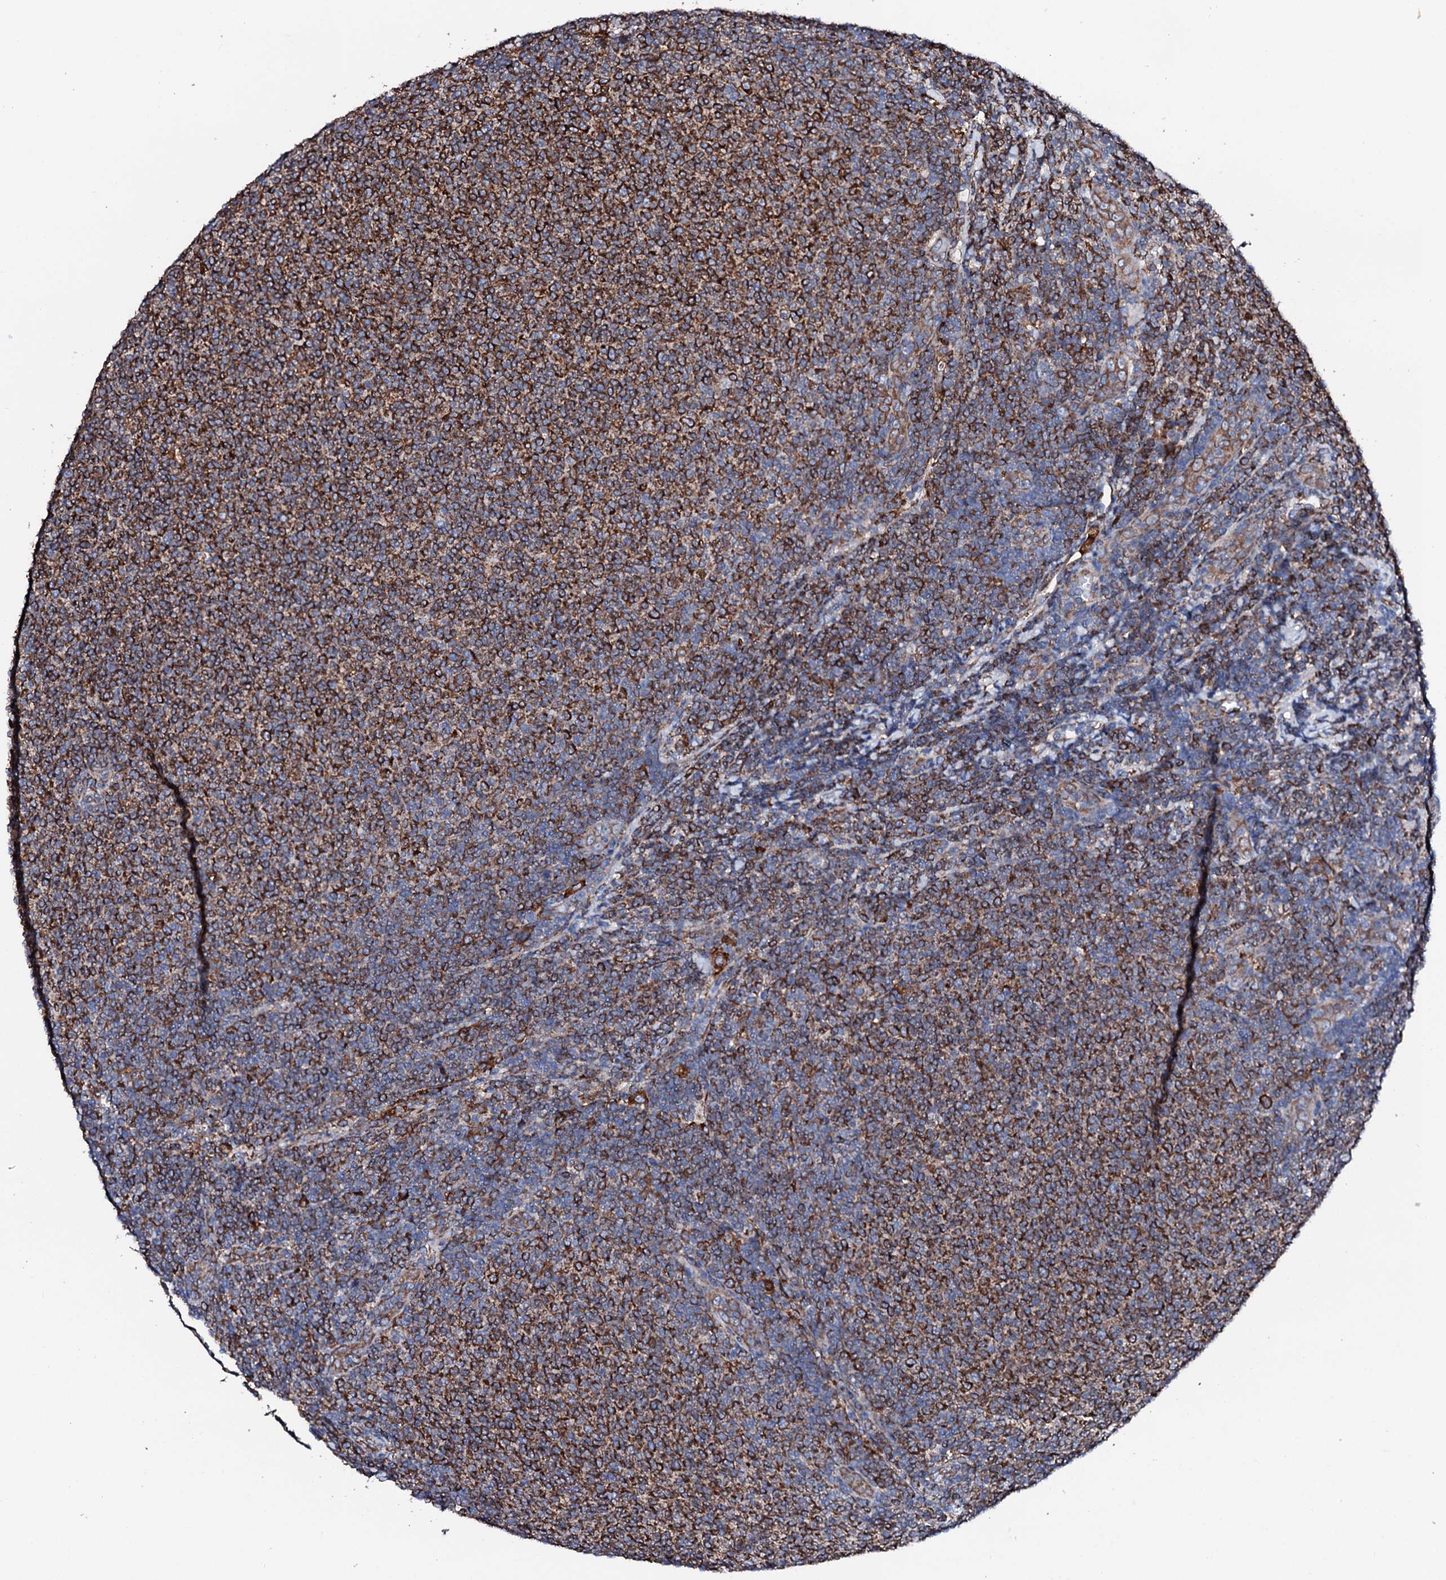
{"staining": {"intensity": "strong", "quantity": ">75%", "location": "cytoplasmic/membranous"}, "tissue": "lymphoma", "cell_type": "Tumor cells", "image_type": "cancer", "snomed": [{"axis": "morphology", "description": "Malignant lymphoma, non-Hodgkin's type, Low grade"}, {"axis": "topography", "description": "Lymph node"}], "caption": "Immunohistochemistry (DAB) staining of lymphoma demonstrates strong cytoplasmic/membranous protein positivity in approximately >75% of tumor cells. The staining is performed using DAB (3,3'-diaminobenzidine) brown chromogen to label protein expression. The nuclei are counter-stained blue using hematoxylin.", "gene": "AMDHD1", "patient": {"sex": "male", "age": 66}}